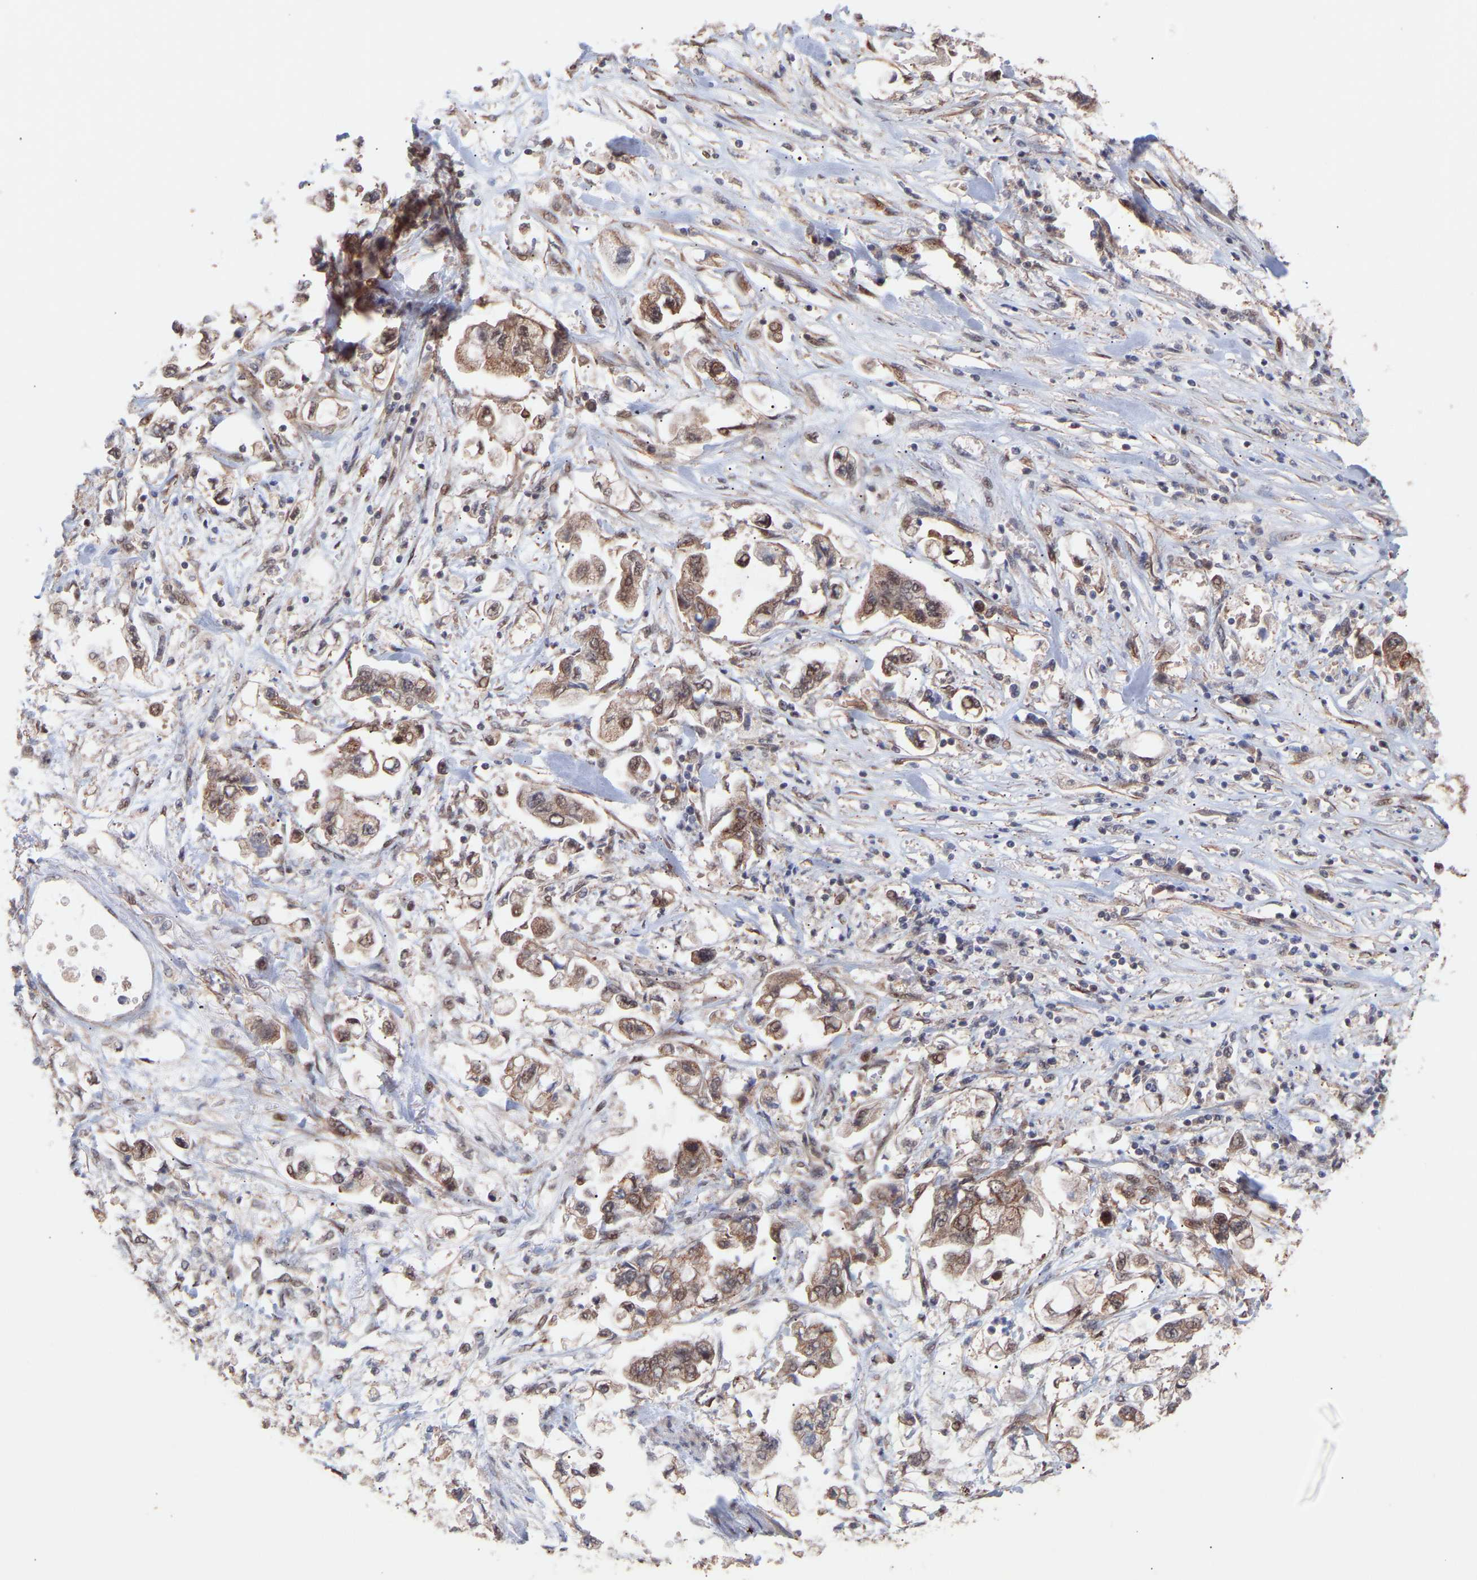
{"staining": {"intensity": "weak", "quantity": ">75%", "location": "cytoplasmic/membranous"}, "tissue": "stomach cancer", "cell_type": "Tumor cells", "image_type": "cancer", "snomed": [{"axis": "morphology", "description": "Normal tissue, NOS"}, {"axis": "morphology", "description": "Adenocarcinoma, NOS"}, {"axis": "topography", "description": "Stomach"}], "caption": "Weak cytoplasmic/membranous expression for a protein is present in approximately >75% of tumor cells of stomach adenocarcinoma using immunohistochemistry.", "gene": "PDLIM5", "patient": {"sex": "male", "age": 62}}